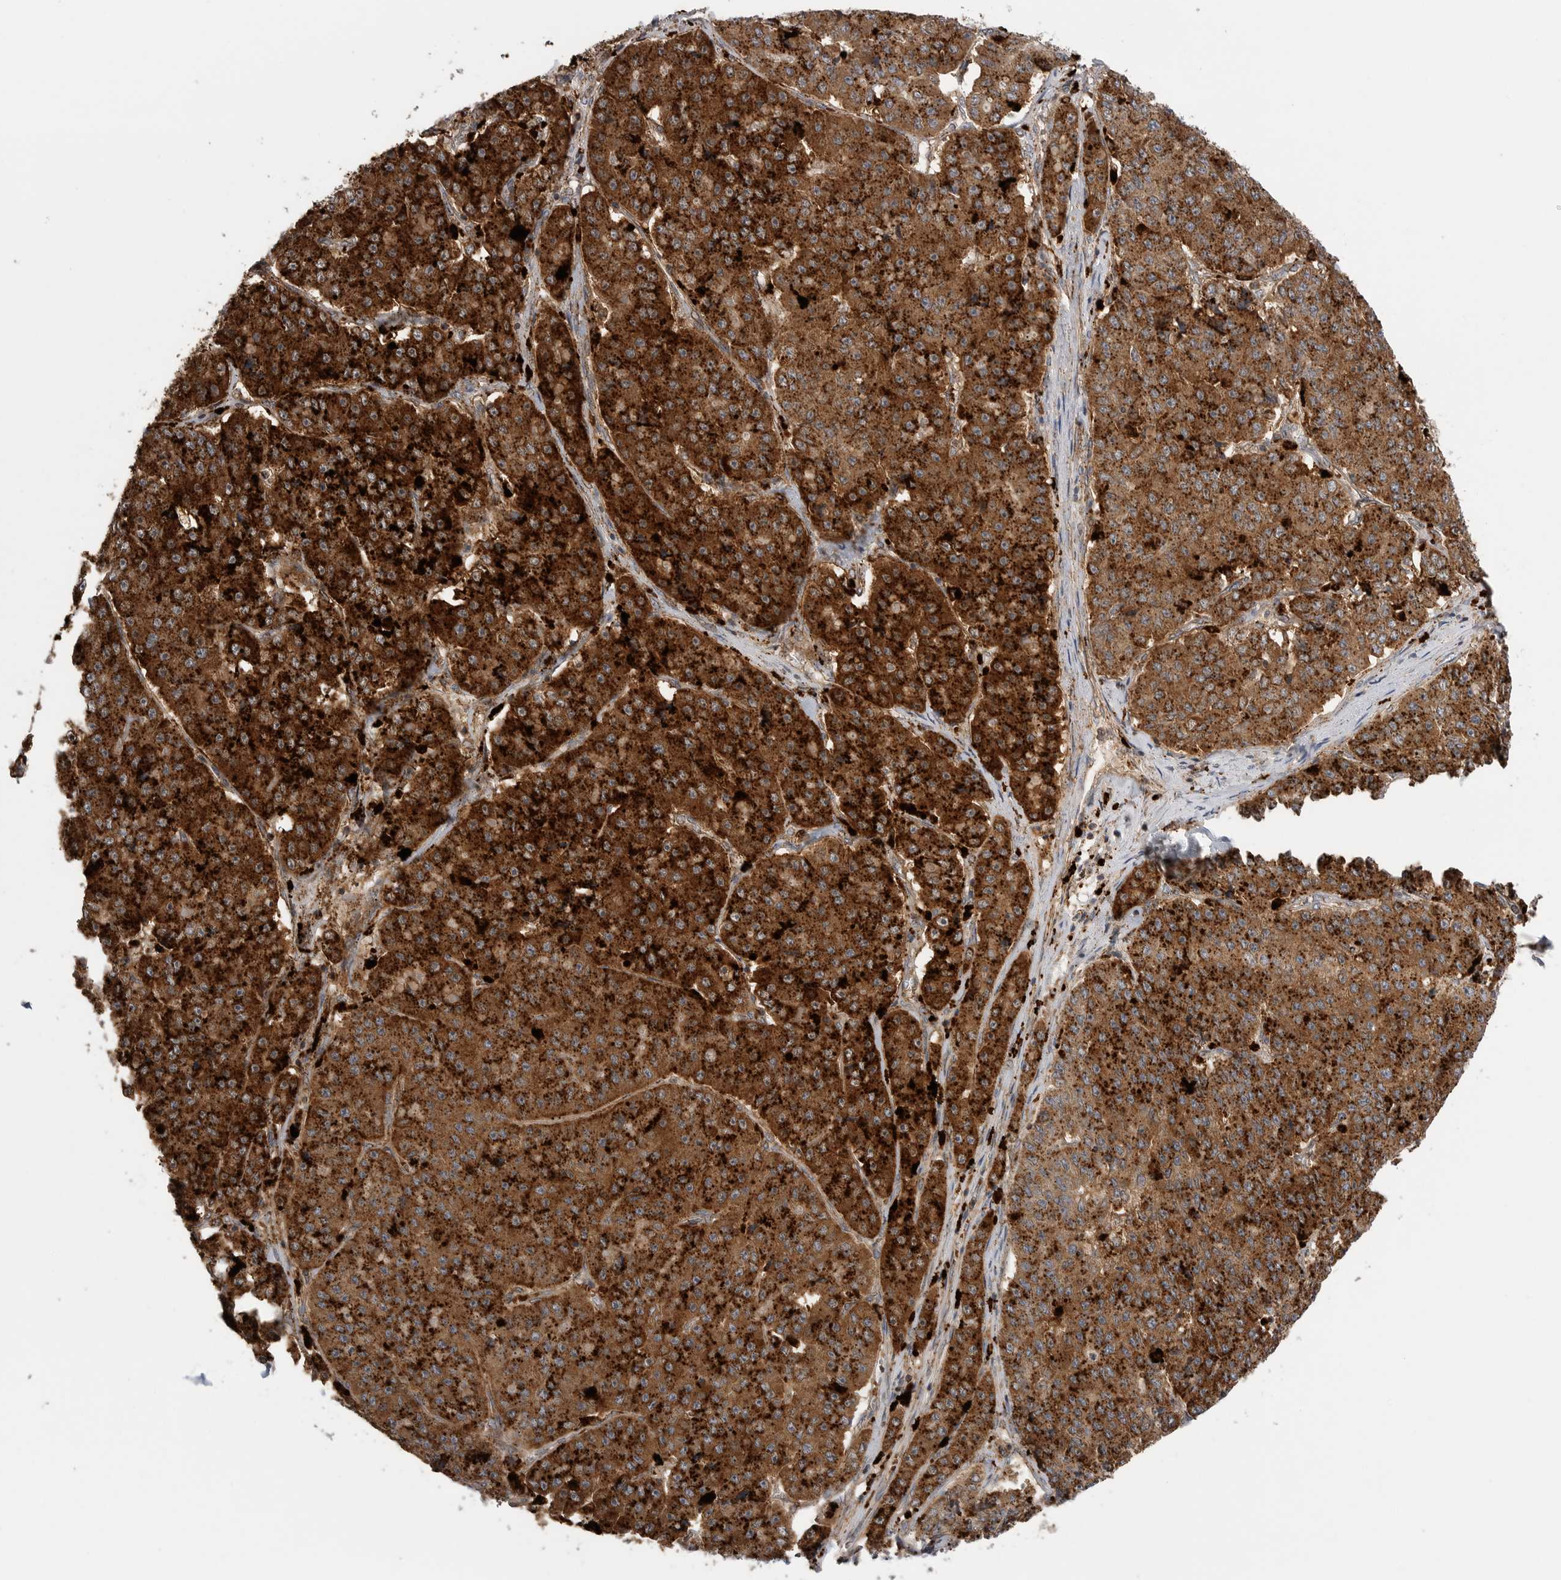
{"staining": {"intensity": "strong", "quantity": ">75%", "location": "cytoplasmic/membranous"}, "tissue": "pancreatic cancer", "cell_type": "Tumor cells", "image_type": "cancer", "snomed": [{"axis": "morphology", "description": "Adenocarcinoma, NOS"}, {"axis": "topography", "description": "Pancreas"}], "caption": "An image of human pancreatic adenocarcinoma stained for a protein reveals strong cytoplasmic/membranous brown staining in tumor cells.", "gene": "GALNS", "patient": {"sex": "male", "age": 50}}